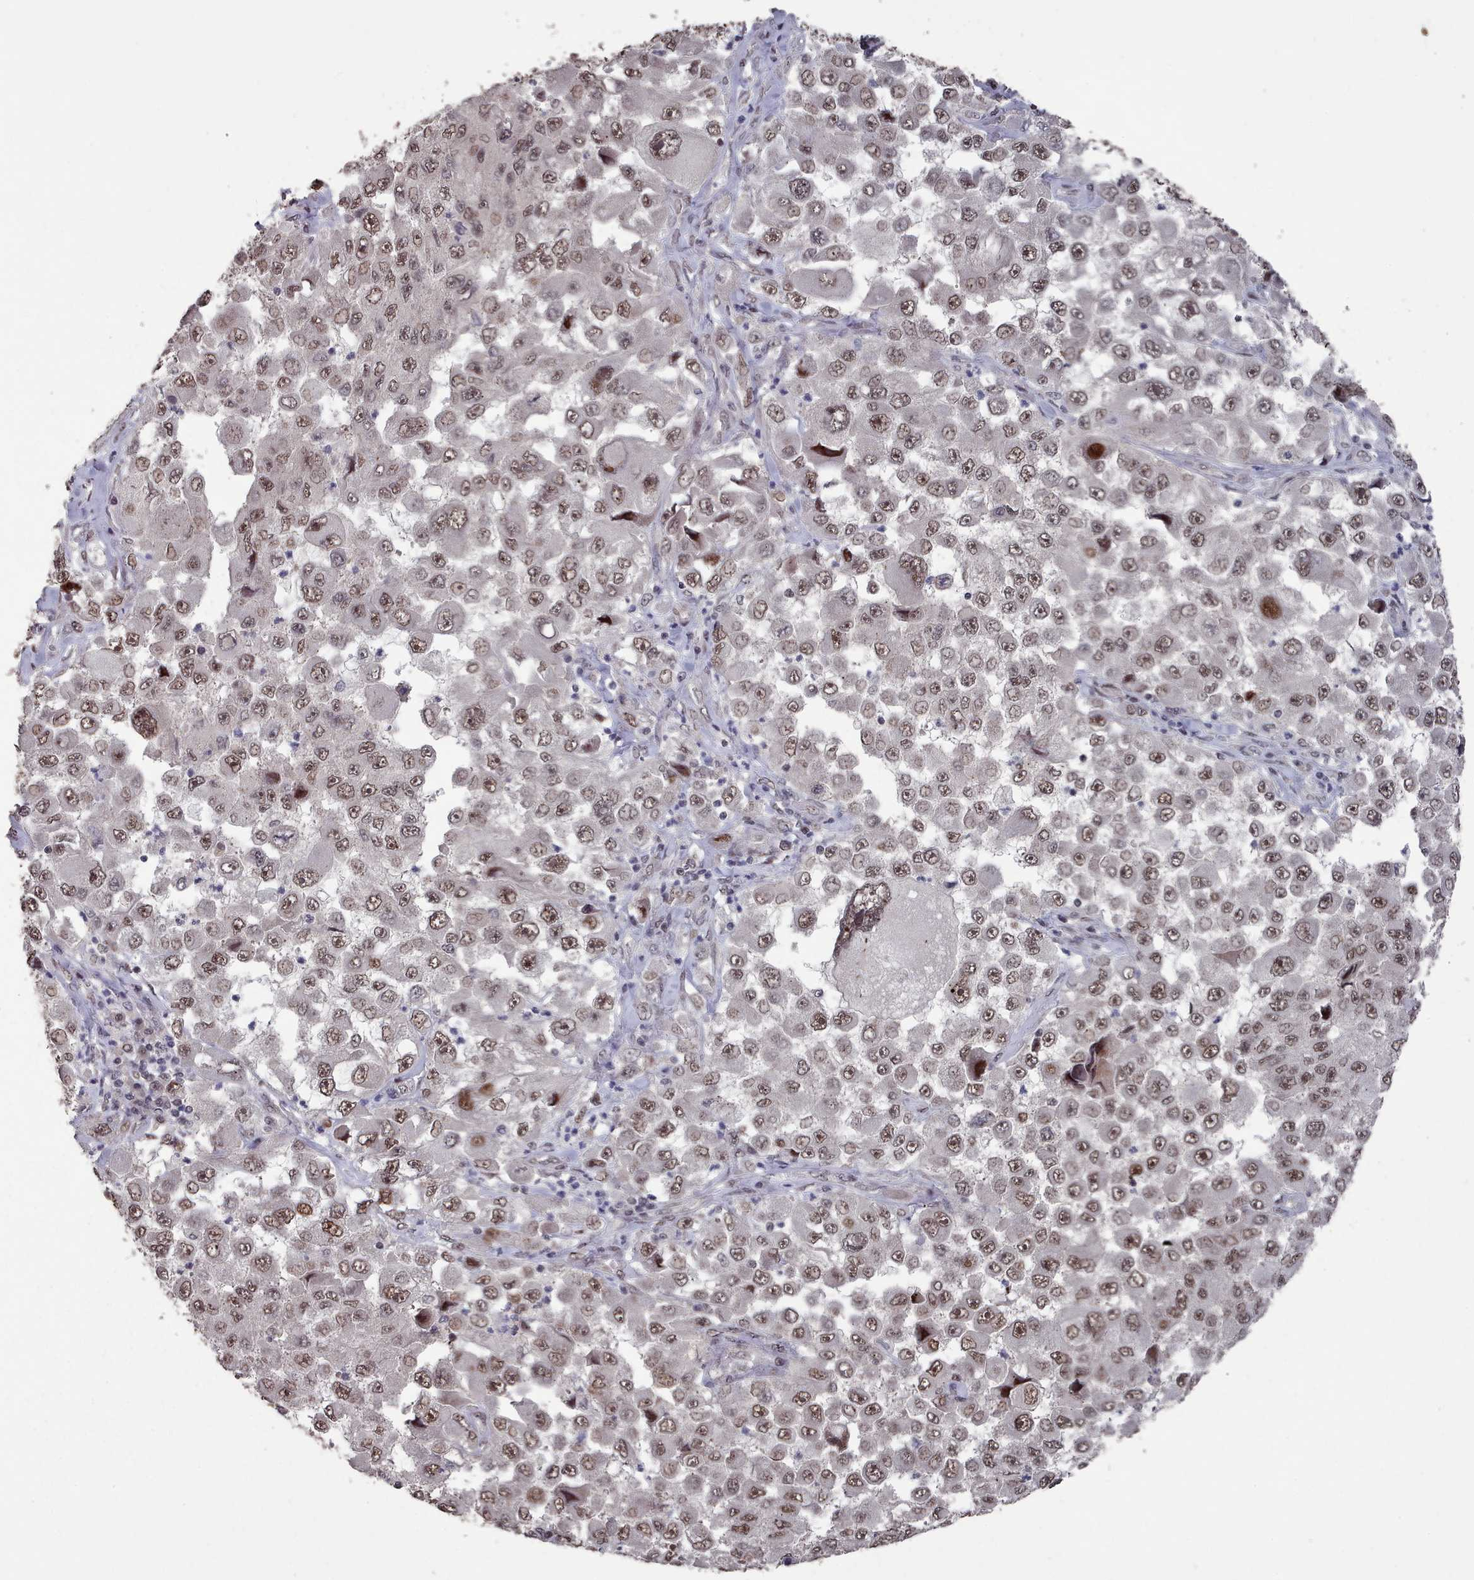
{"staining": {"intensity": "moderate", "quantity": ">75%", "location": "nuclear"}, "tissue": "melanoma", "cell_type": "Tumor cells", "image_type": "cancer", "snomed": [{"axis": "morphology", "description": "Malignant melanoma, Metastatic site"}, {"axis": "topography", "description": "Lymph node"}], "caption": "Melanoma was stained to show a protein in brown. There is medium levels of moderate nuclear staining in approximately >75% of tumor cells.", "gene": "PNRC2", "patient": {"sex": "male", "age": 62}}